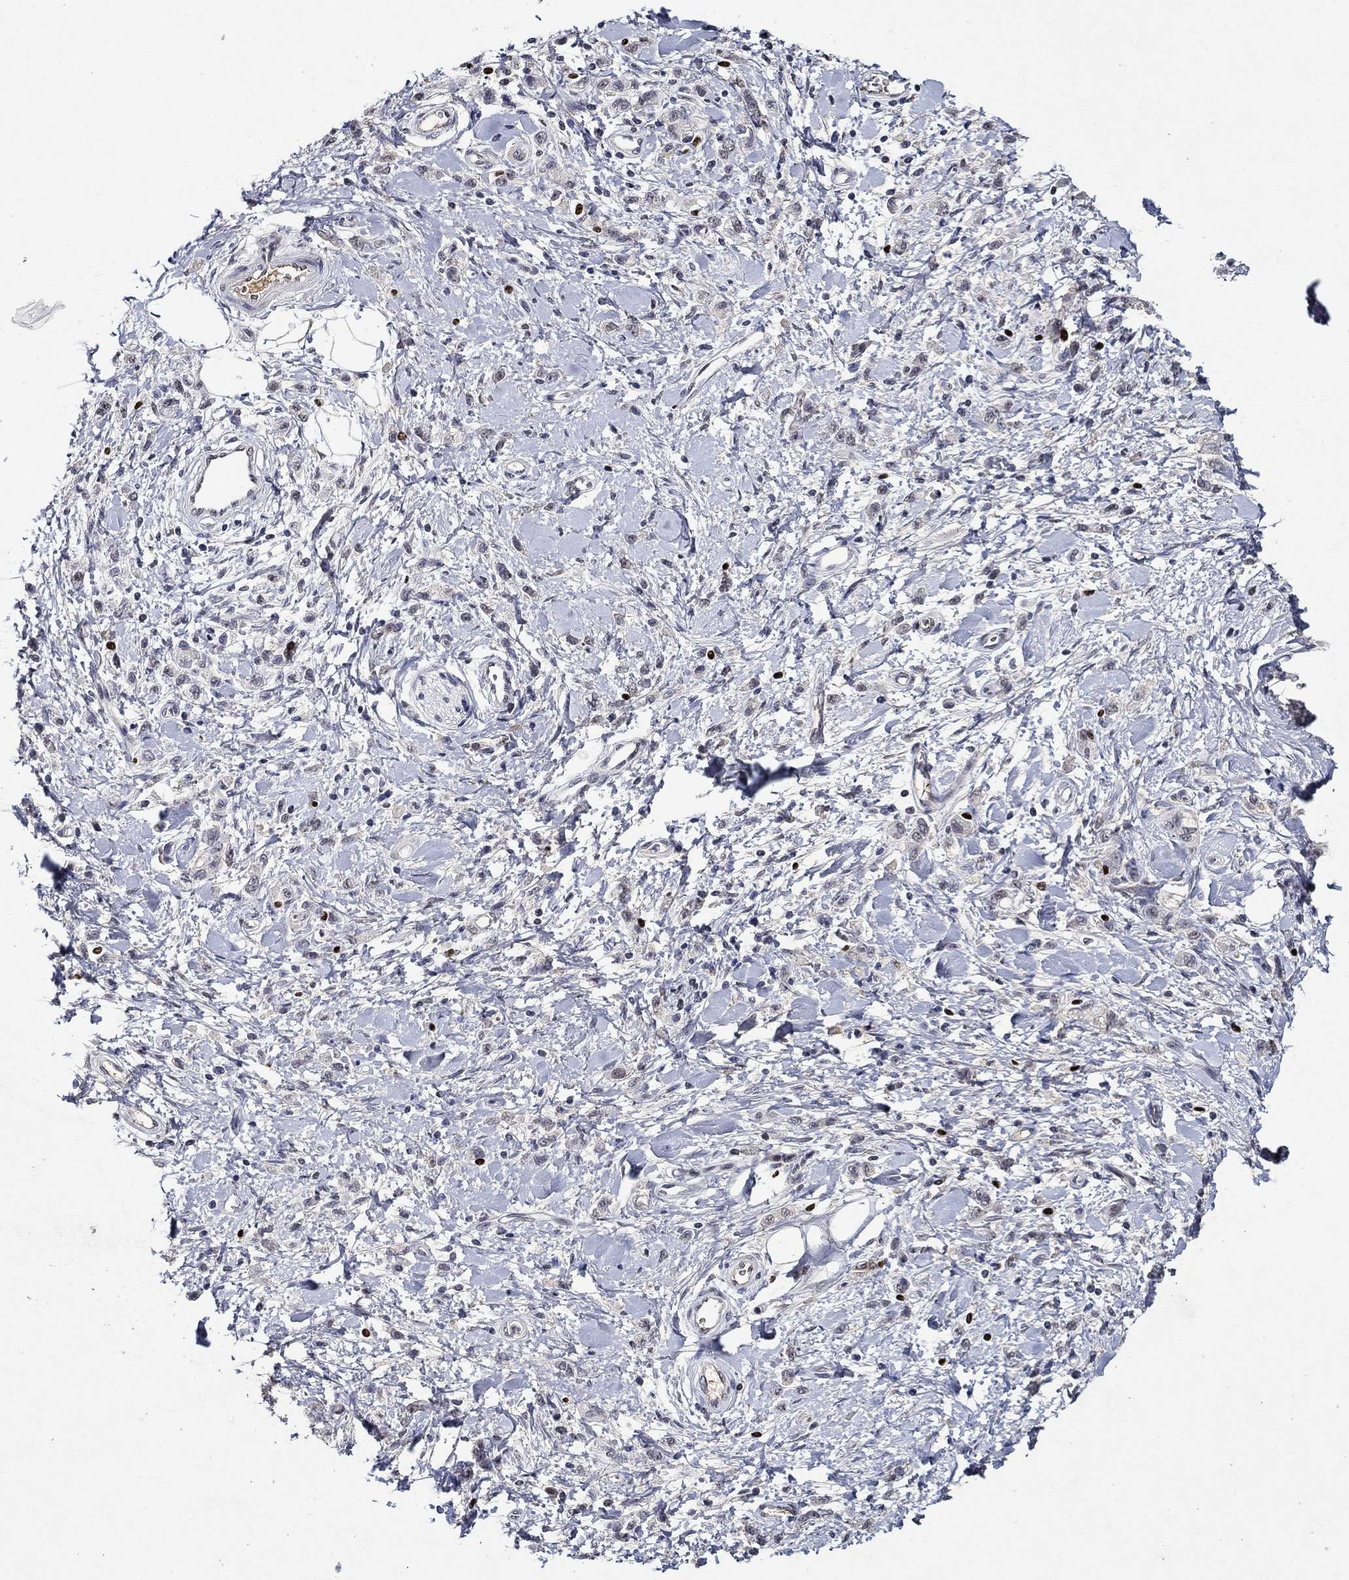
{"staining": {"intensity": "negative", "quantity": "none", "location": "none"}, "tissue": "stomach cancer", "cell_type": "Tumor cells", "image_type": "cancer", "snomed": [{"axis": "morphology", "description": "Adenocarcinoma, NOS"}, {"axis": "topography", "description": "Stomach"}], "caption": "The photomicrograph demonstrates no significant staining in tumor cells of stomach adenocarcinoma.", "gene": "GATA2", "patient": {"sex": "male", "age": 77}}